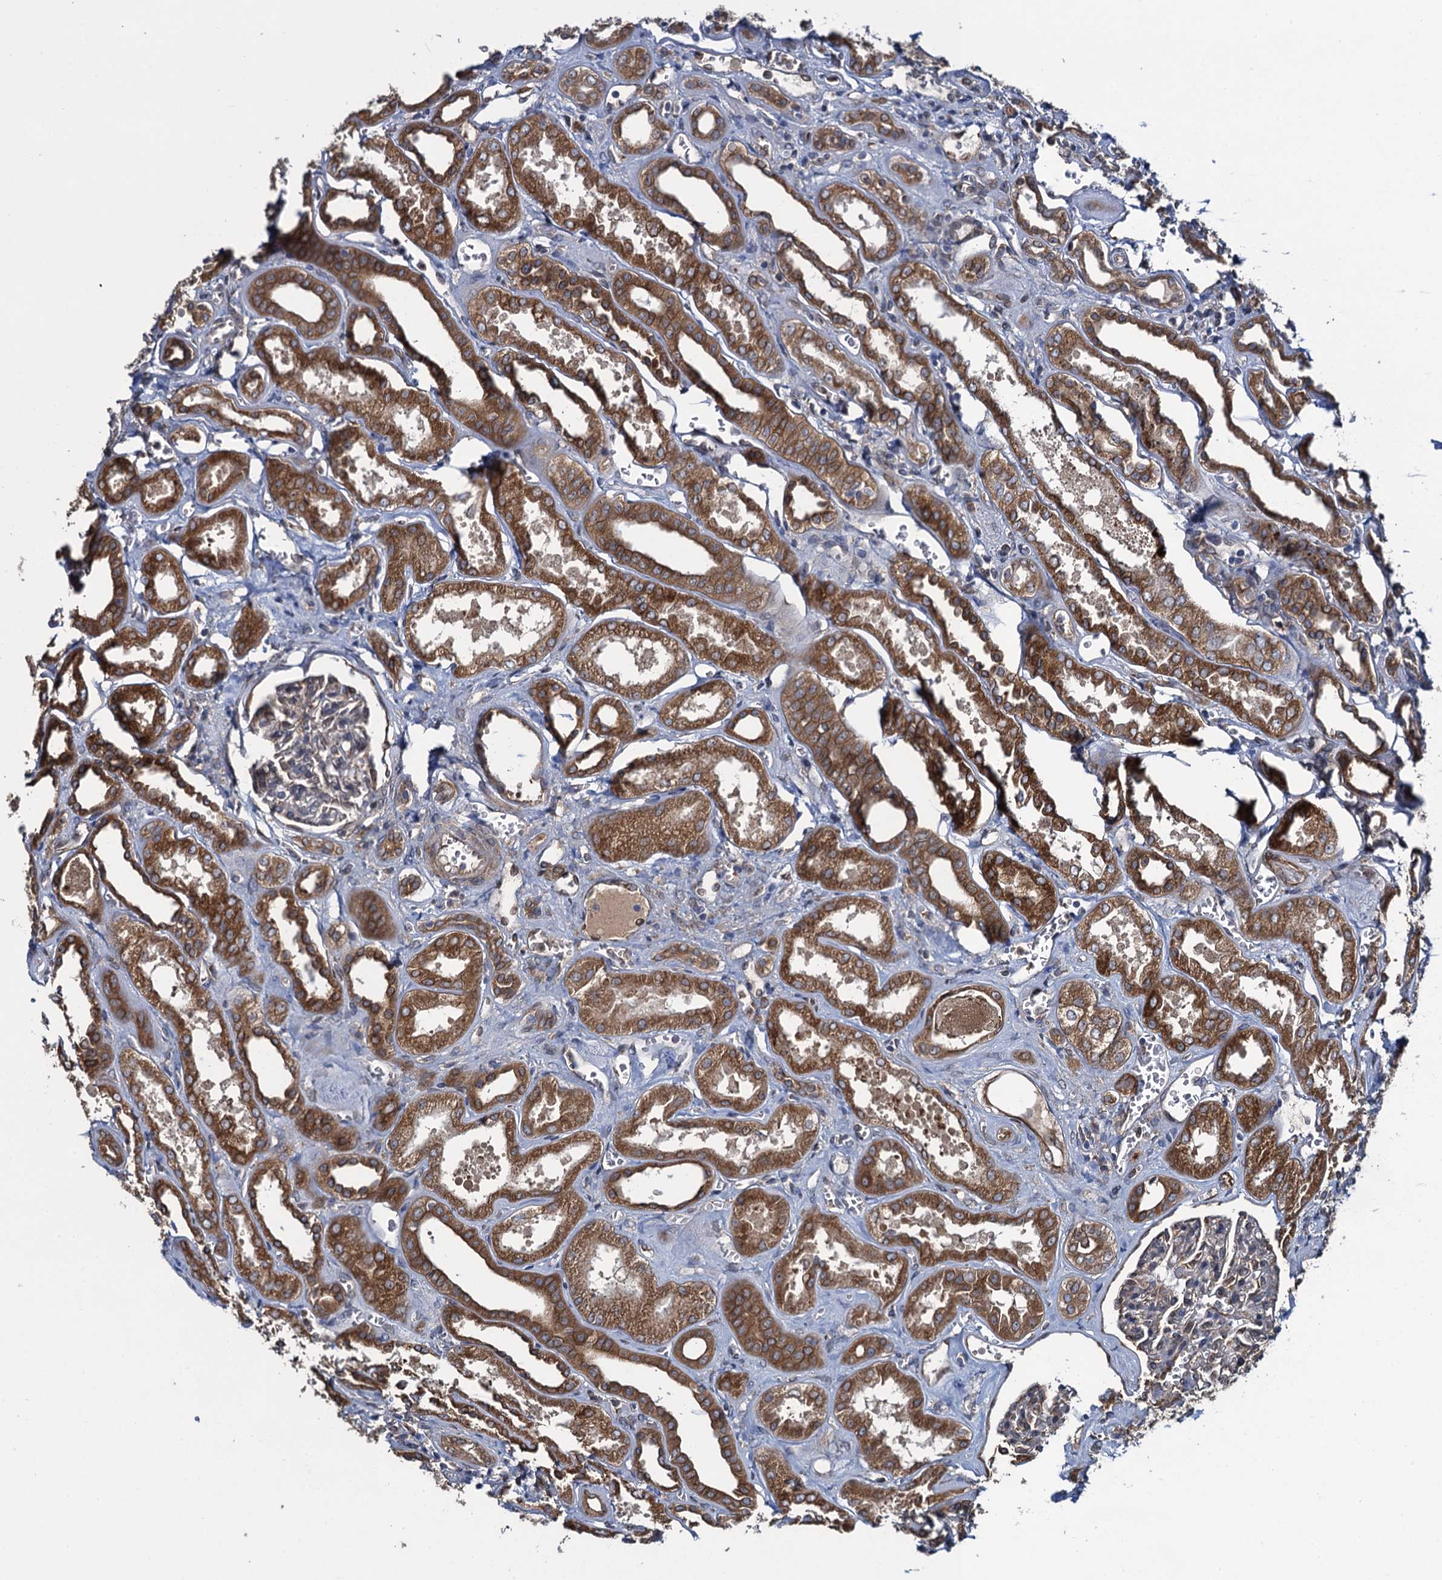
{"staining": {"intensity": "moderate", "quantity": "<25%", "location": "cytoplasmic/membranous,nuclear"}, "tissue": "kidney", "cell_type": "Cells in glomeruli", "image_type": "normal", "snomed": [{"axis": "morphology", "description": "Normal tissue, NOS"}, {"axis": "morphology", "description": "Adenocarcinoma, NOS"}, {"axis": "topography", "description": "Kidney"}], "caption": "Unremarkable kidney displays moderate cytoplasmic/membranous,nuclear expression in approximately <25% of cells in glomeruli, visualized by immunohistochemistry. The staining was performed using DAB to visualize the protein expression in brown, while the nuclei were stained in blue with hematoxylin (Magnification: 20x).", "gene": "EVX2", "patient": {"sex": "female", "age": 68}}